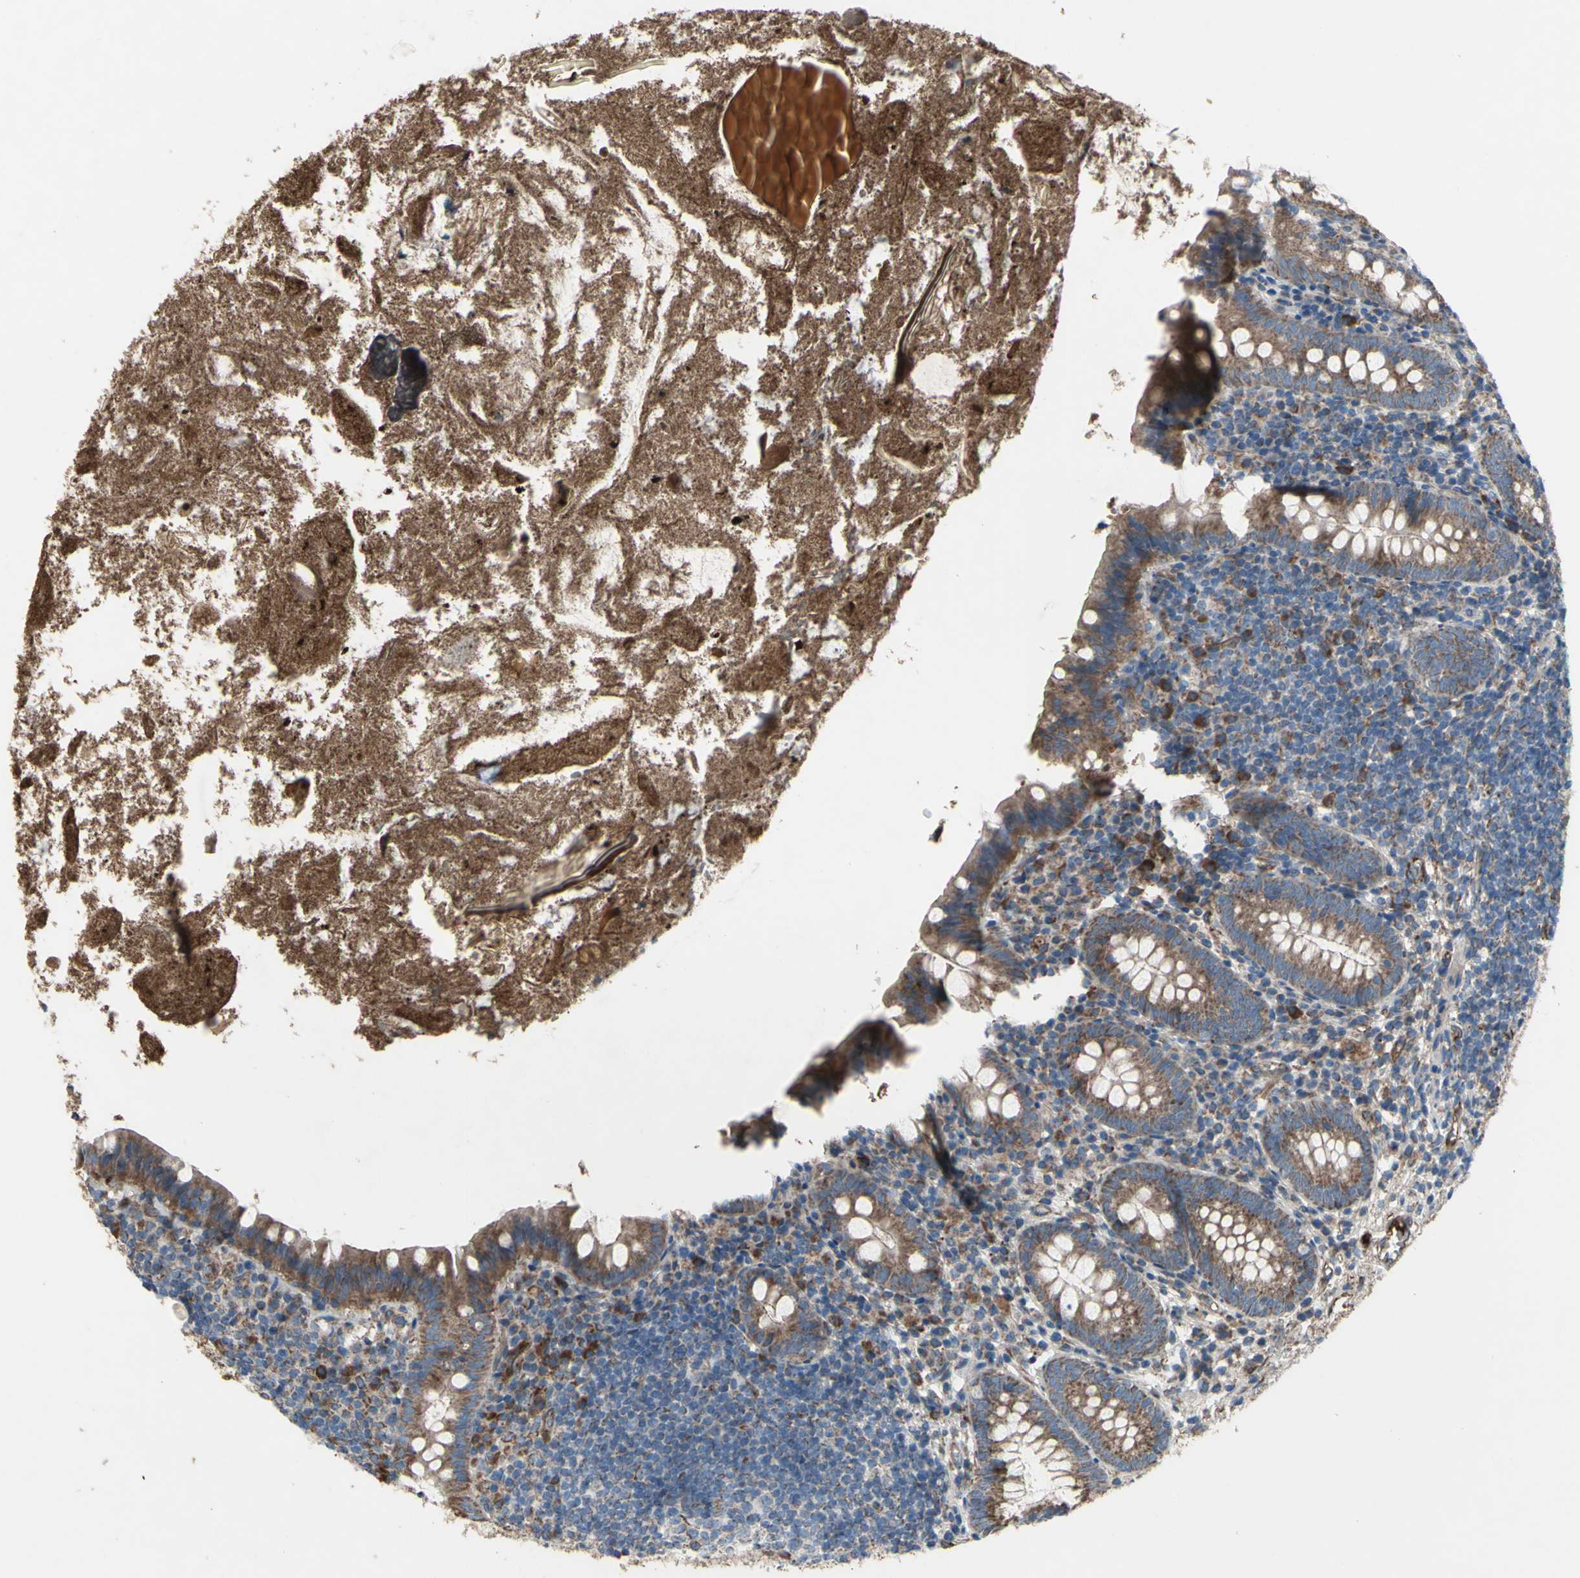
{"staining": {"intensity": "moderate", "quantity": "25%-75%", "location": "cytoplasmic/membranous"}, "tissue": "appendix", "cell_type": "Glandular cells", "image_type": "normal", "snomed": [{"axis": "morphology", "description": "Normal tissue, NOS"}, {"axis": "topography", "description": "Appendix"}], "caption": "Appendix stained with immunohistochemistry (IHC) exhibits moderate cytoplasmic/membranous staining in about 25%-75% of glandular cells.", "gene": "EMC7", "patient": {"sex": "male", "age": 52}}